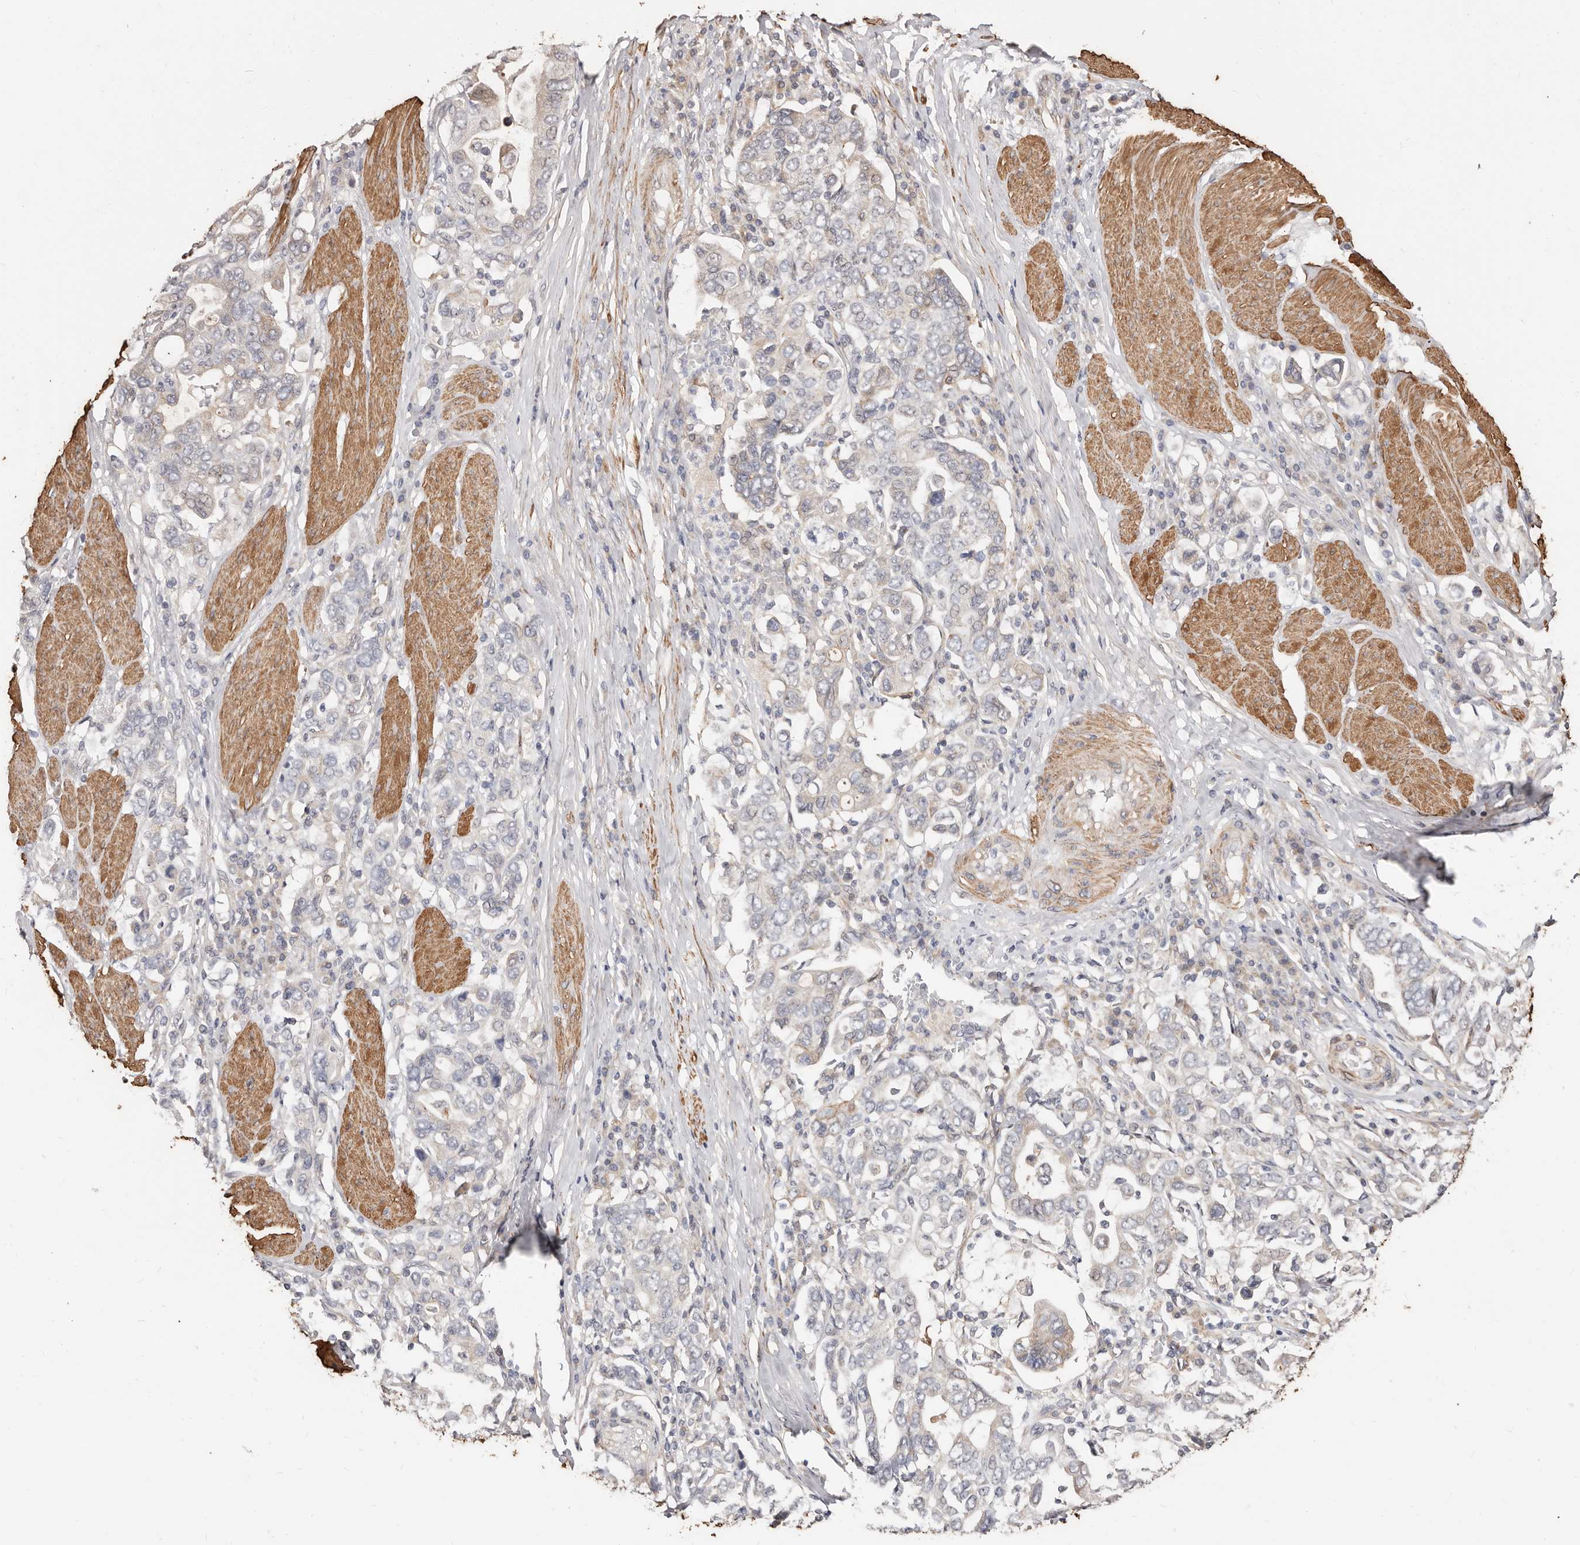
{"staining": {"intensity": "negative", "quantity": "none", "location": "none"}, "tissue": "stomach cancer", "cell_type": "Tumor cells", "image_type": "cancer", "snomed": [{"axis": "morphology", "description": "Adenocarcinoma, NOS"}, {"axis": "topography", "description": "Stomach, upper"}], "caption": "Tumor cells are negative for protein expression in human adenocarcinoma (stomach). The staining is performed using DAB (3,3'-diaminobenzidine) brown chromogen with nuclei counter-stained in using hematoxylin.", "gene": "TRIP13", "patient": {"sex": "male", "age": 62}}